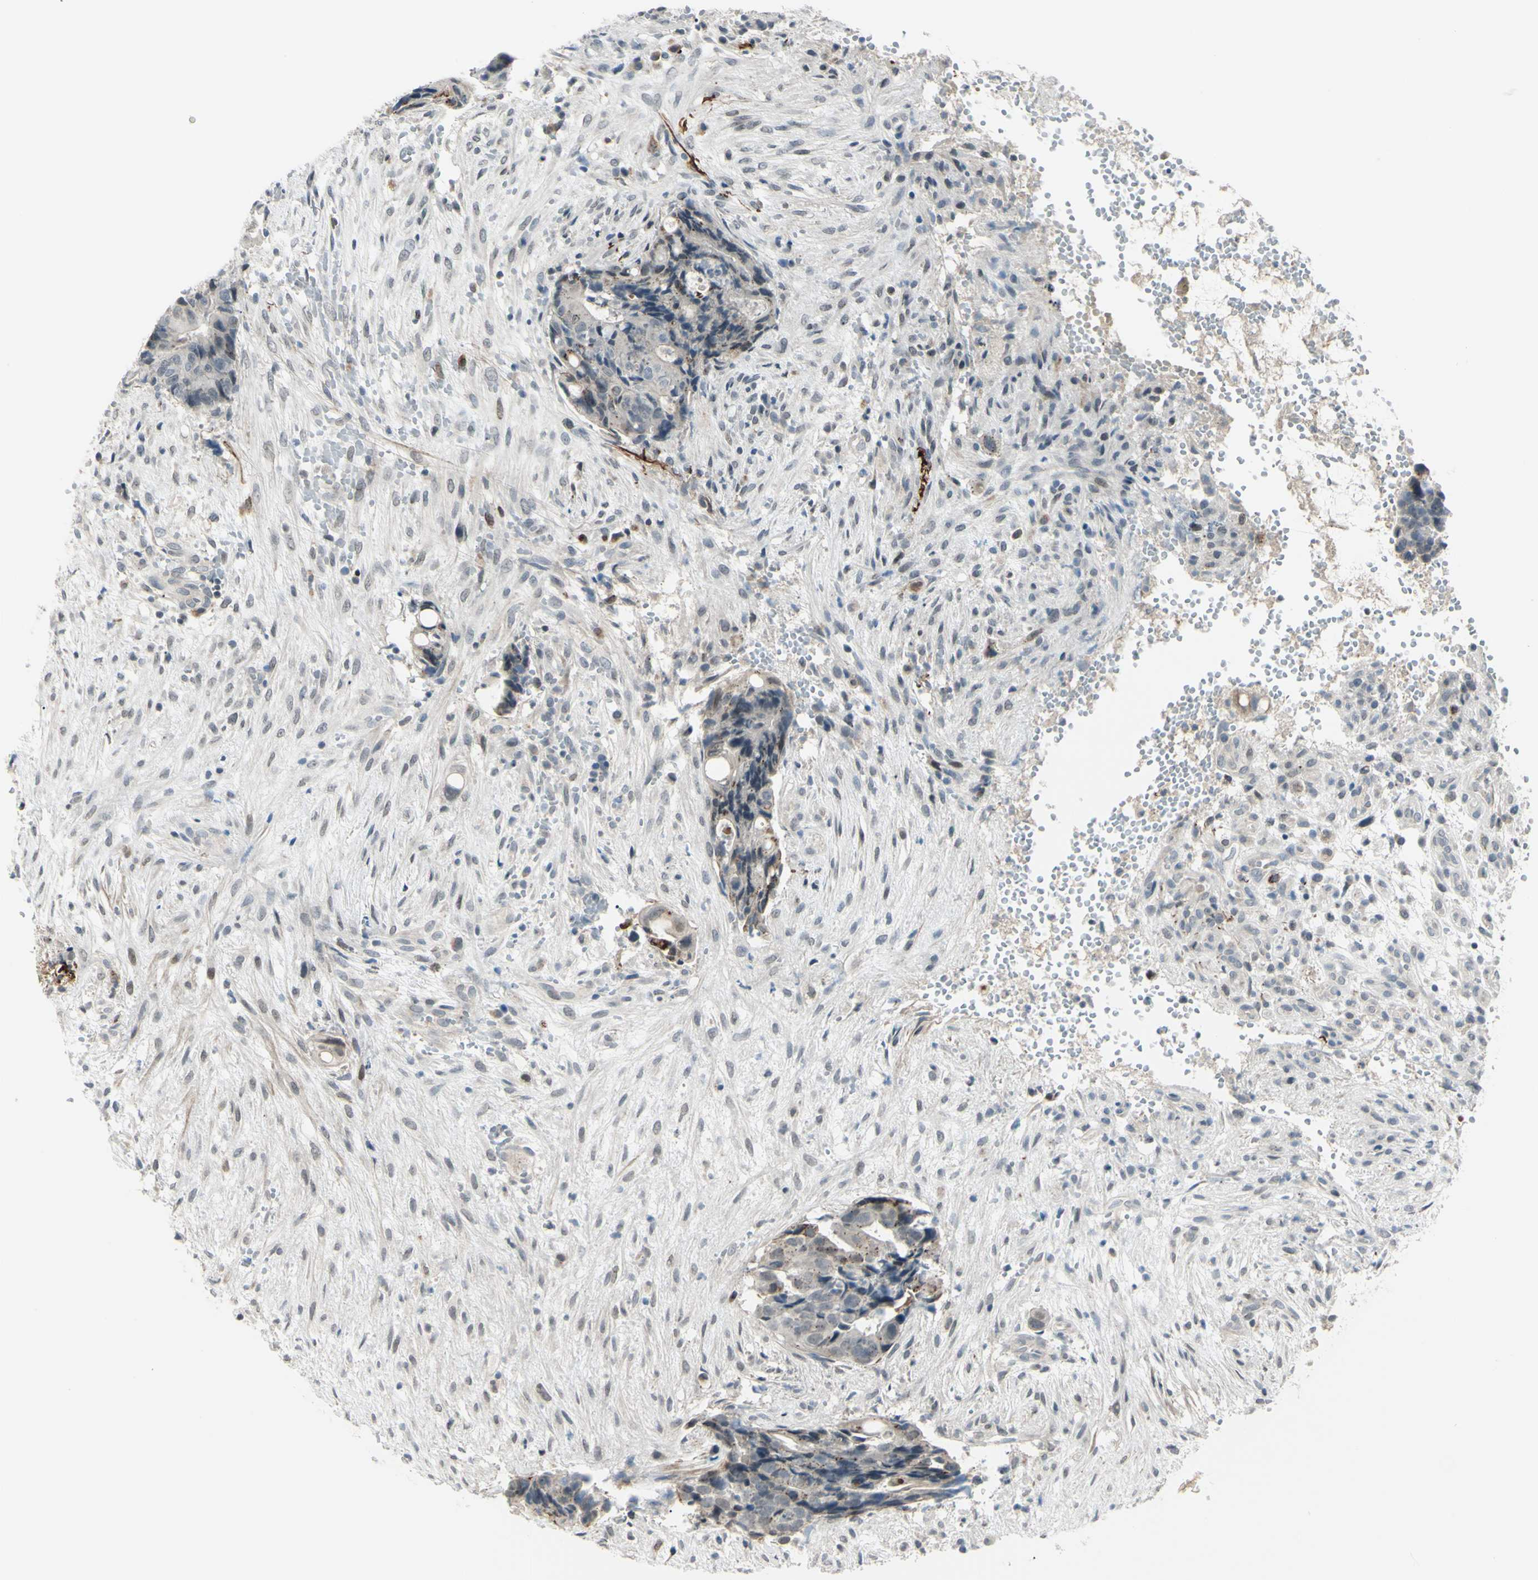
{"staining": {"intensity": "negative", "quantity": "none", "location": "none"}, "tissue": "colorectal cancer", "cell_type": "Tumor cells", "image_type": "cancer", "snomed": [{"axis": "morphology", "description": "Adenocarcinoma, NOS"}, {"axis": "topography", "description": "Colon"}], "caption": "IHC of human colorectal cancer displays no expression in tumor cells.", "gene": "FGFR2", "patient": {"sex": "female", "age": 57}}